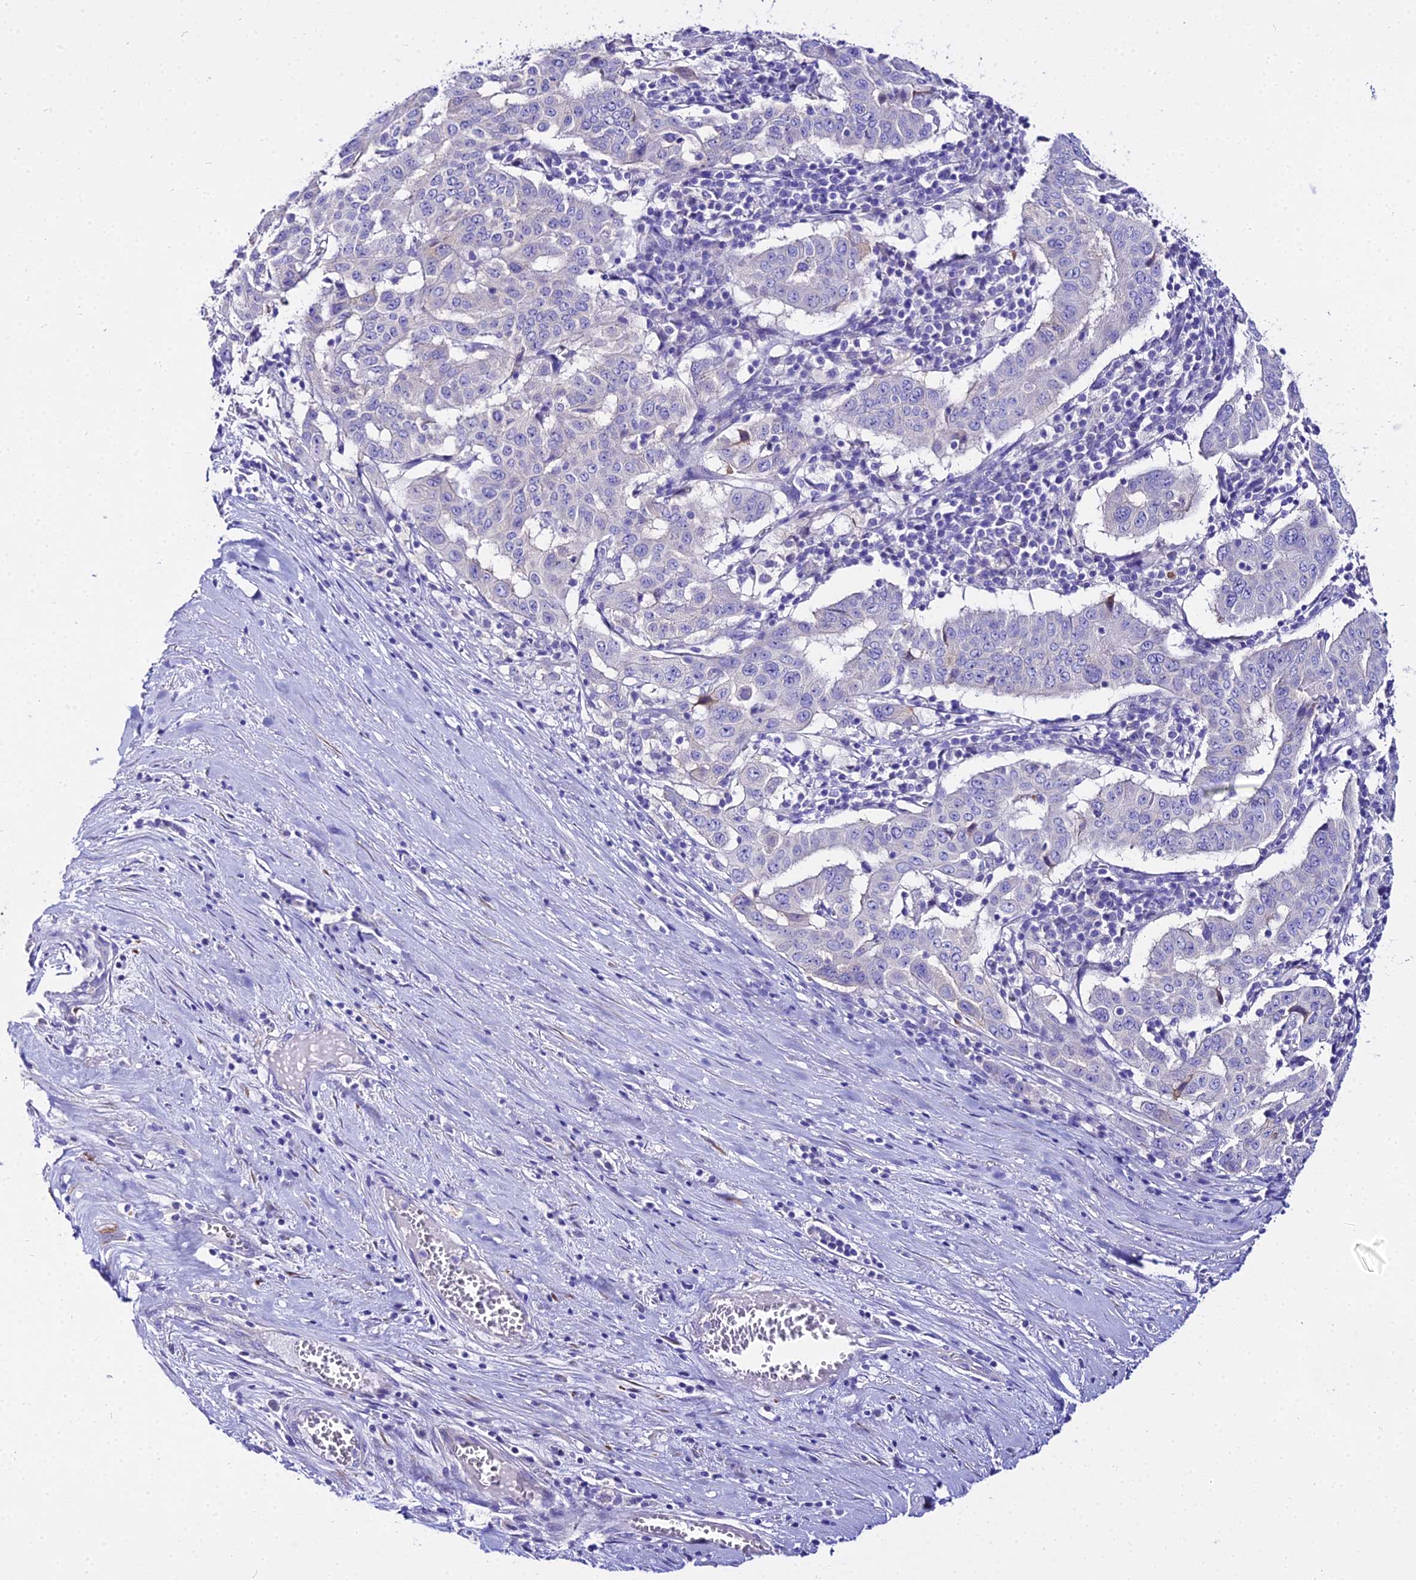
{"staining": {"intensity": "negative", "quantity": "none", "location": "none"}, "tissue": "pancreatic cancer", "cell_type": "Tumor cells", "image_type": "cancer", "snomed": [{"axis": "morphology", "description": "Adenocarcinoma, NOS"}, {"axis": "topography", "description": "Pancreas"}], "caption": "Immunohistochemical staining of pancreatic cancer displays no significant staining in tumor cells. (Immunohistochemistry, brightfield microscopy, high magnification).", "gene": "TUBA3D", "patient": {"sex": "male", "age": 63}}